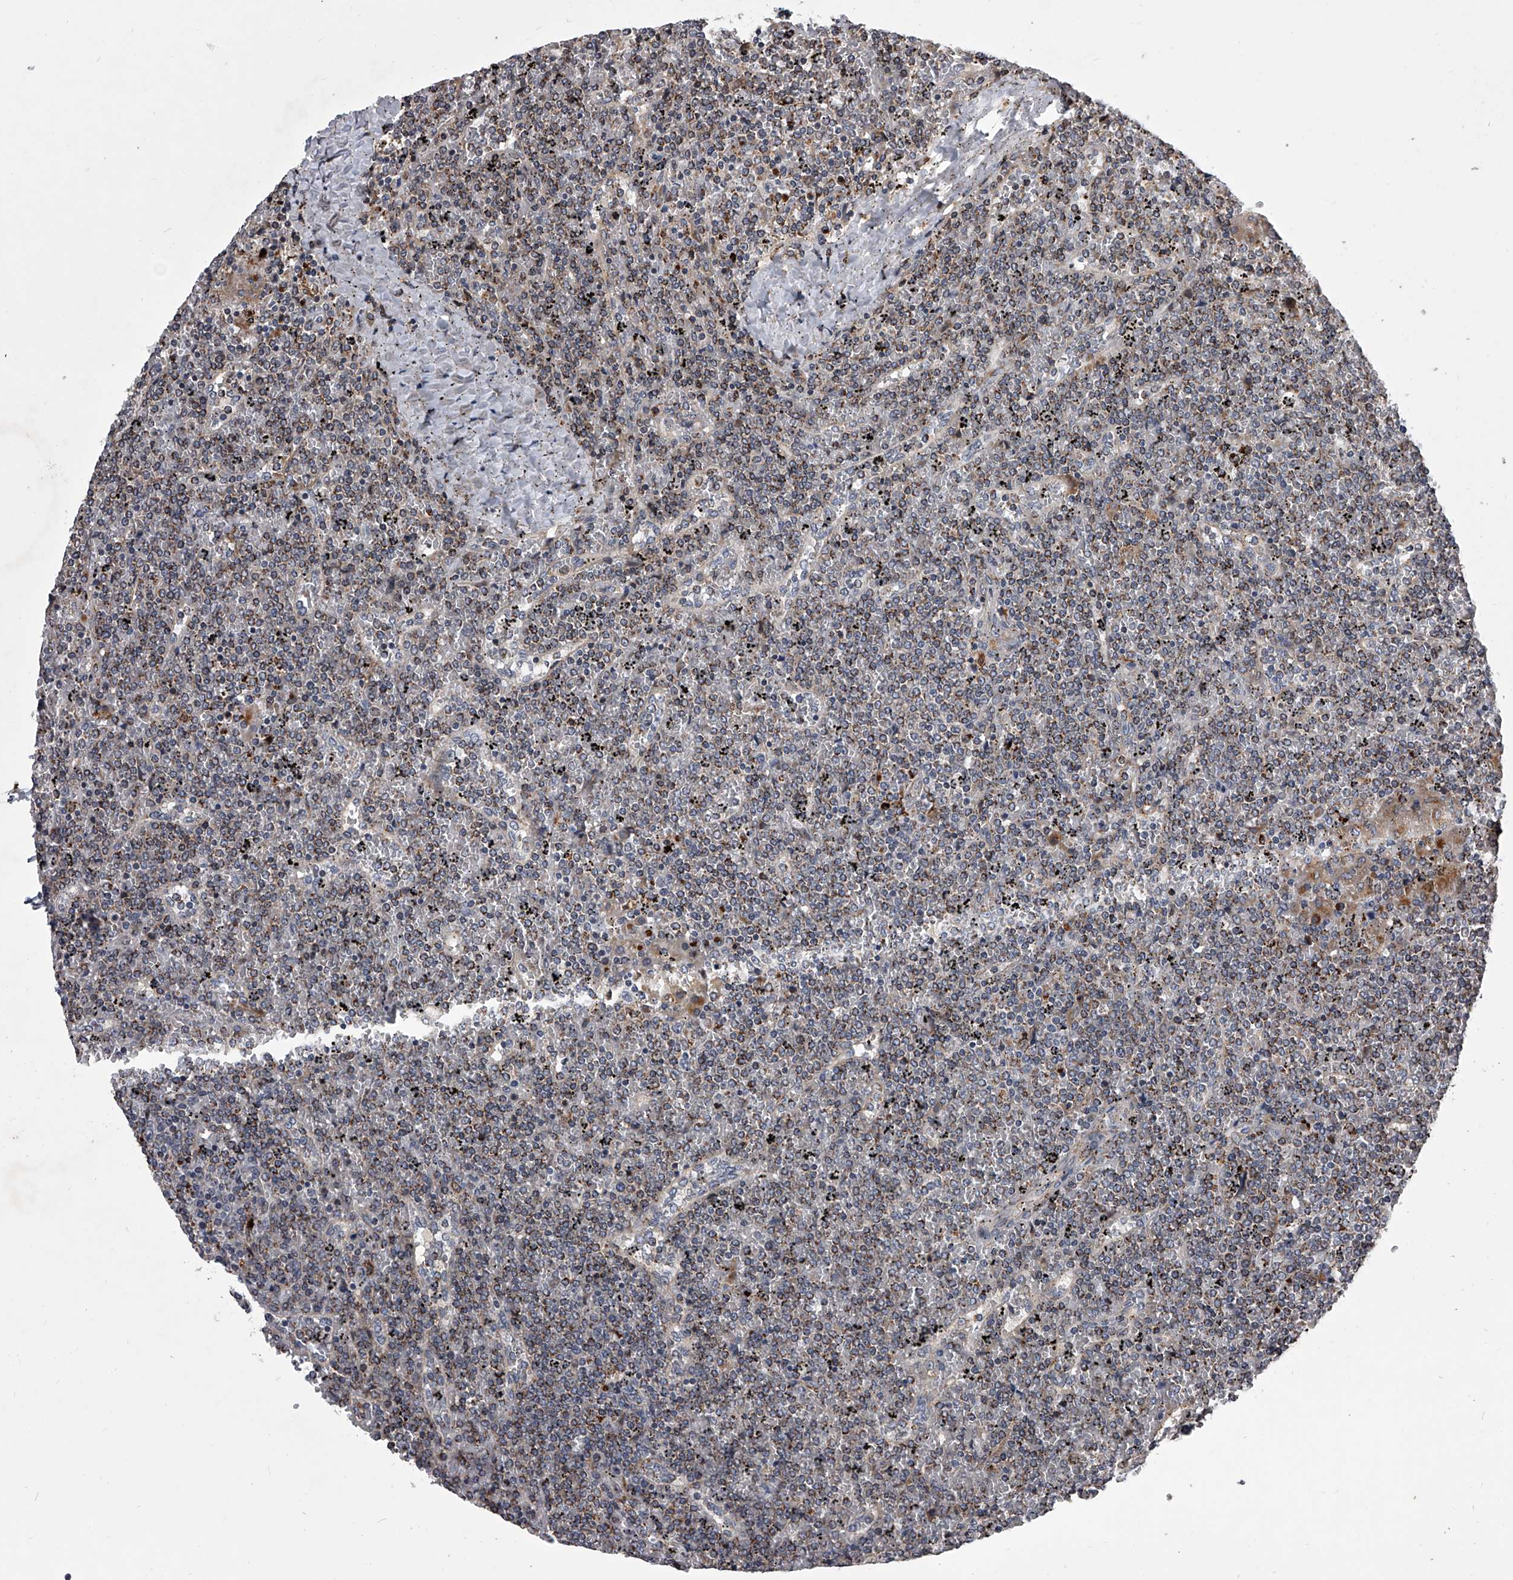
{"staining": {"intensity": "moderate", "quantity": "<25%", "location": "cytoplasmic/membranous"}, "tissue": "lymphoma", "cell_type": "Tumor cells", "image_type": "cancer", "snomed": [{"axis": "morphology", "description": "Malignant lymphoma, non-Hodgkin's type, Low grade"}, {"axis": "topography", "description": "Spleen"}], "caption": "Approximately <25% of tumor cells in human malignant lymphoma, non-Hodgkin's type (low-grade) display moderate cytoplasmic/membranous protein positivity as visualized by brown immunohistochemical staining.", "gene": "TRIM8", "patient": {"sex": "female", "age": 19}}